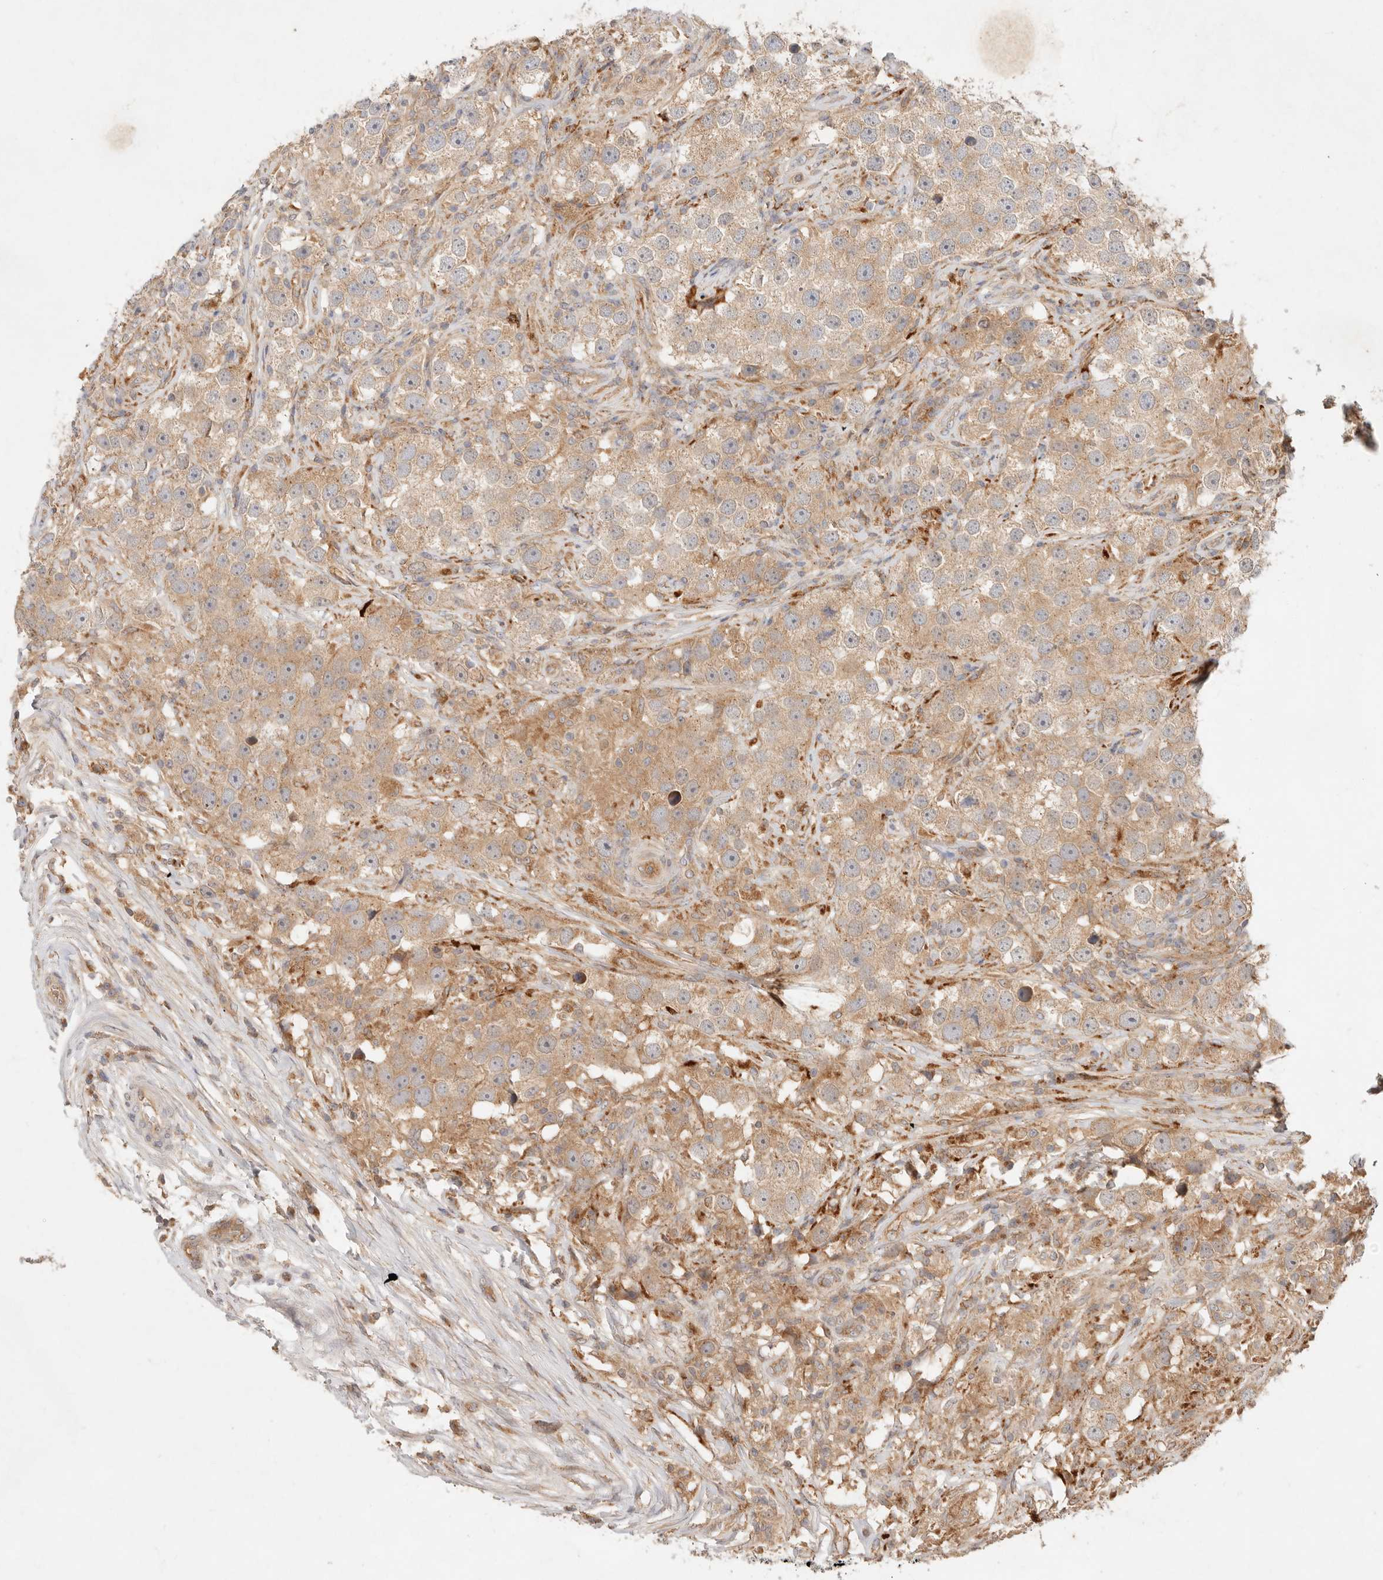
{"staining": {"intensity": "moderate", "quantity": ">75%", "location": "cytoplasmic/membranous"}, "tissue": "testis cancer", "cell_type": "Tumor cells", "image_type": "cancer", "snomed": [{"axis": "morphology", "description": "Seminoma, NOS"}, {"axis": "topography", "description": "Testis"}], "caption": "The immunohistochemical stain shows moderate cytoplasmic/membranous expression in tumor cells of testis seminoma tissue.", "gene": "HECTD3", "patient": {"sex": "male", "age": 49}}